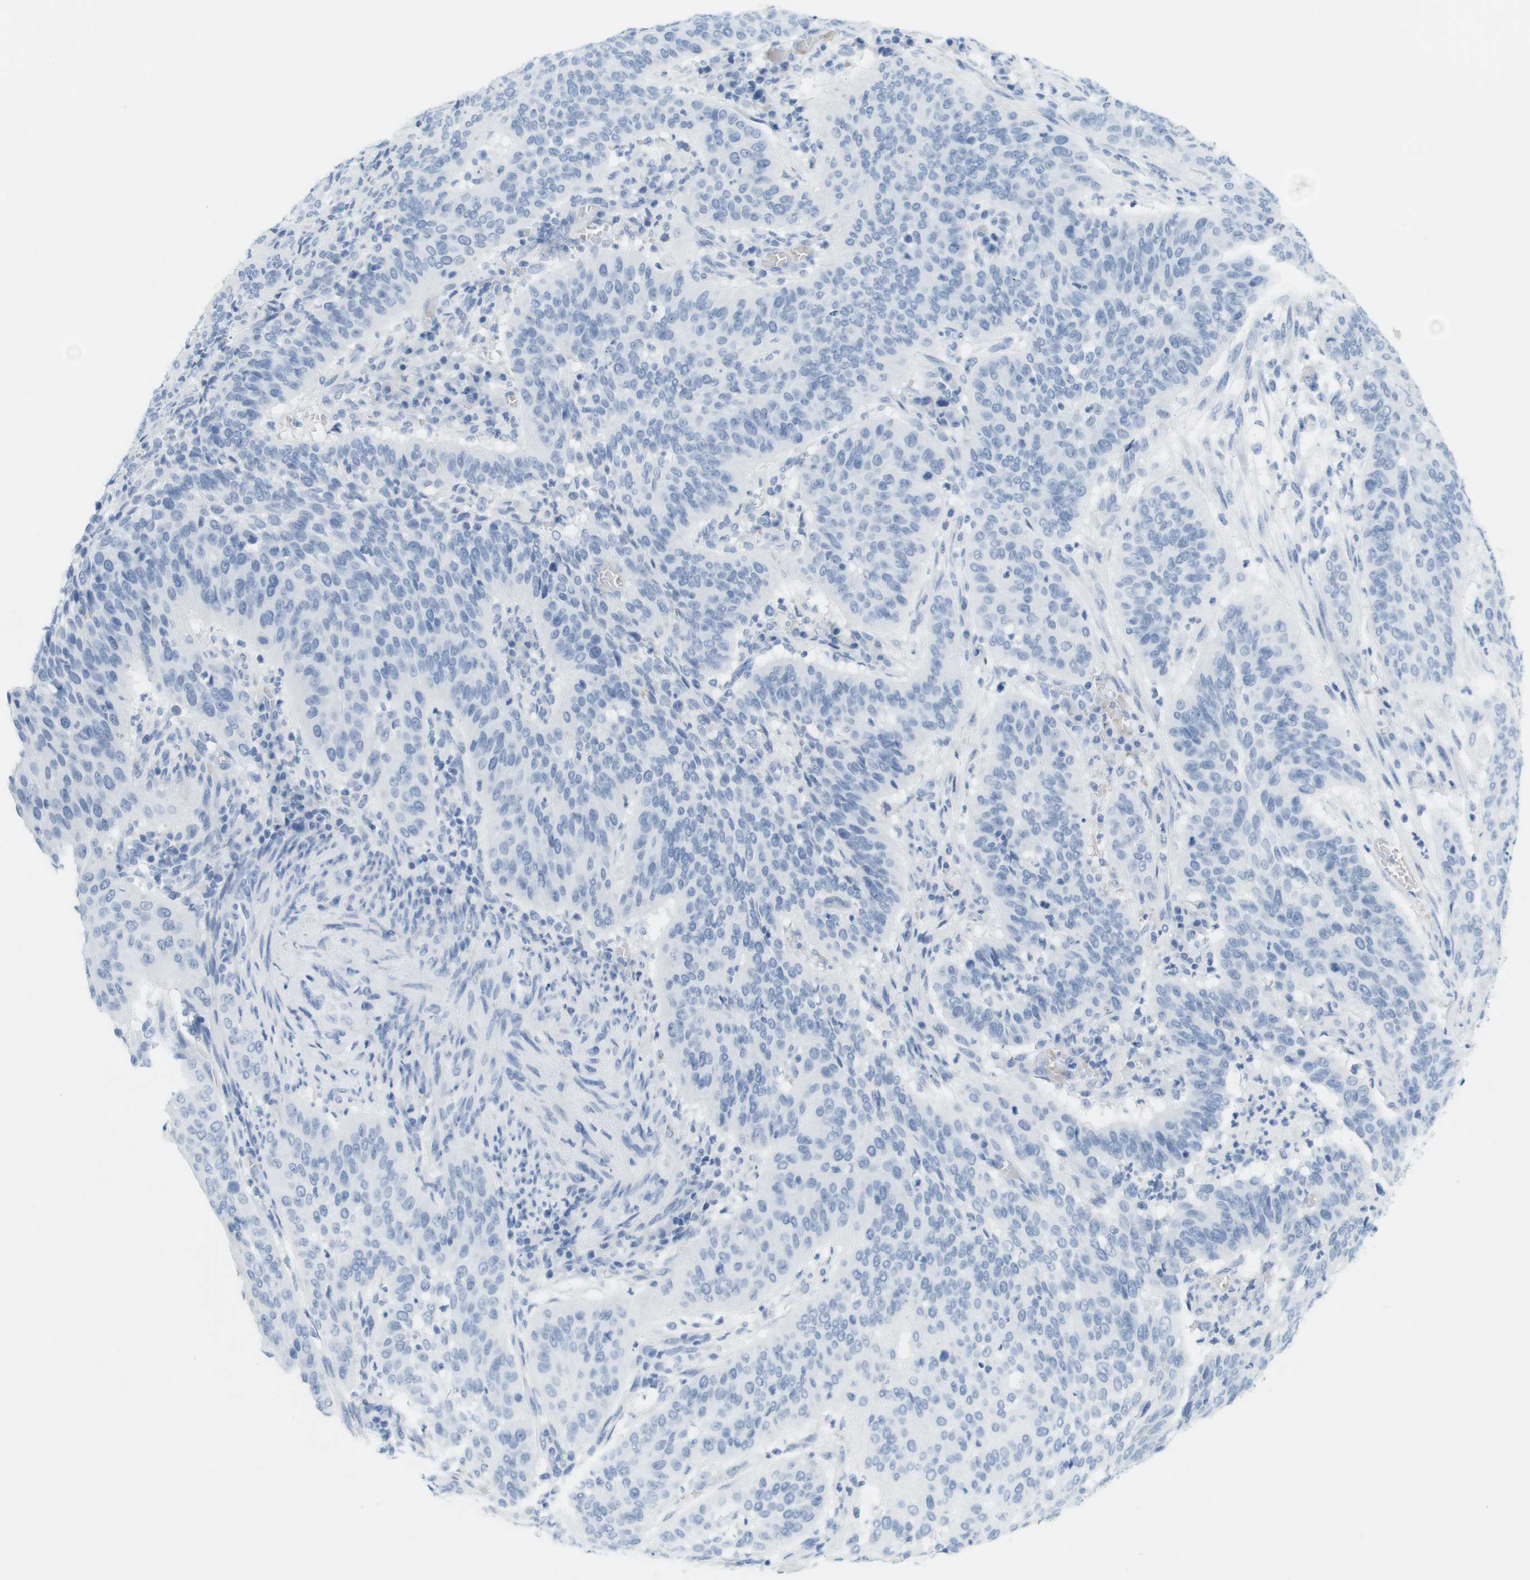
{"staining": {"intensity": "negative", "quantity": "none", "location": "none"}, "tissue": "cervical cancer", "cell_type": "Tumor cells", "image_type": "cancer", "snomed": [{"axis": "morphology", "description": "Normal tissue, NOS"}, {"axis": "morphology", "description": "Squamous cell carcinoma, NOS"}, {"axis": "topography", "description": "Cervix"}], "caption": "A photomicrograph of cervical cancer stained for a protein shows no brown staining in tumor cells.", "gene": "TNNT2", "patient": {"sex": "female", "age": 39}}